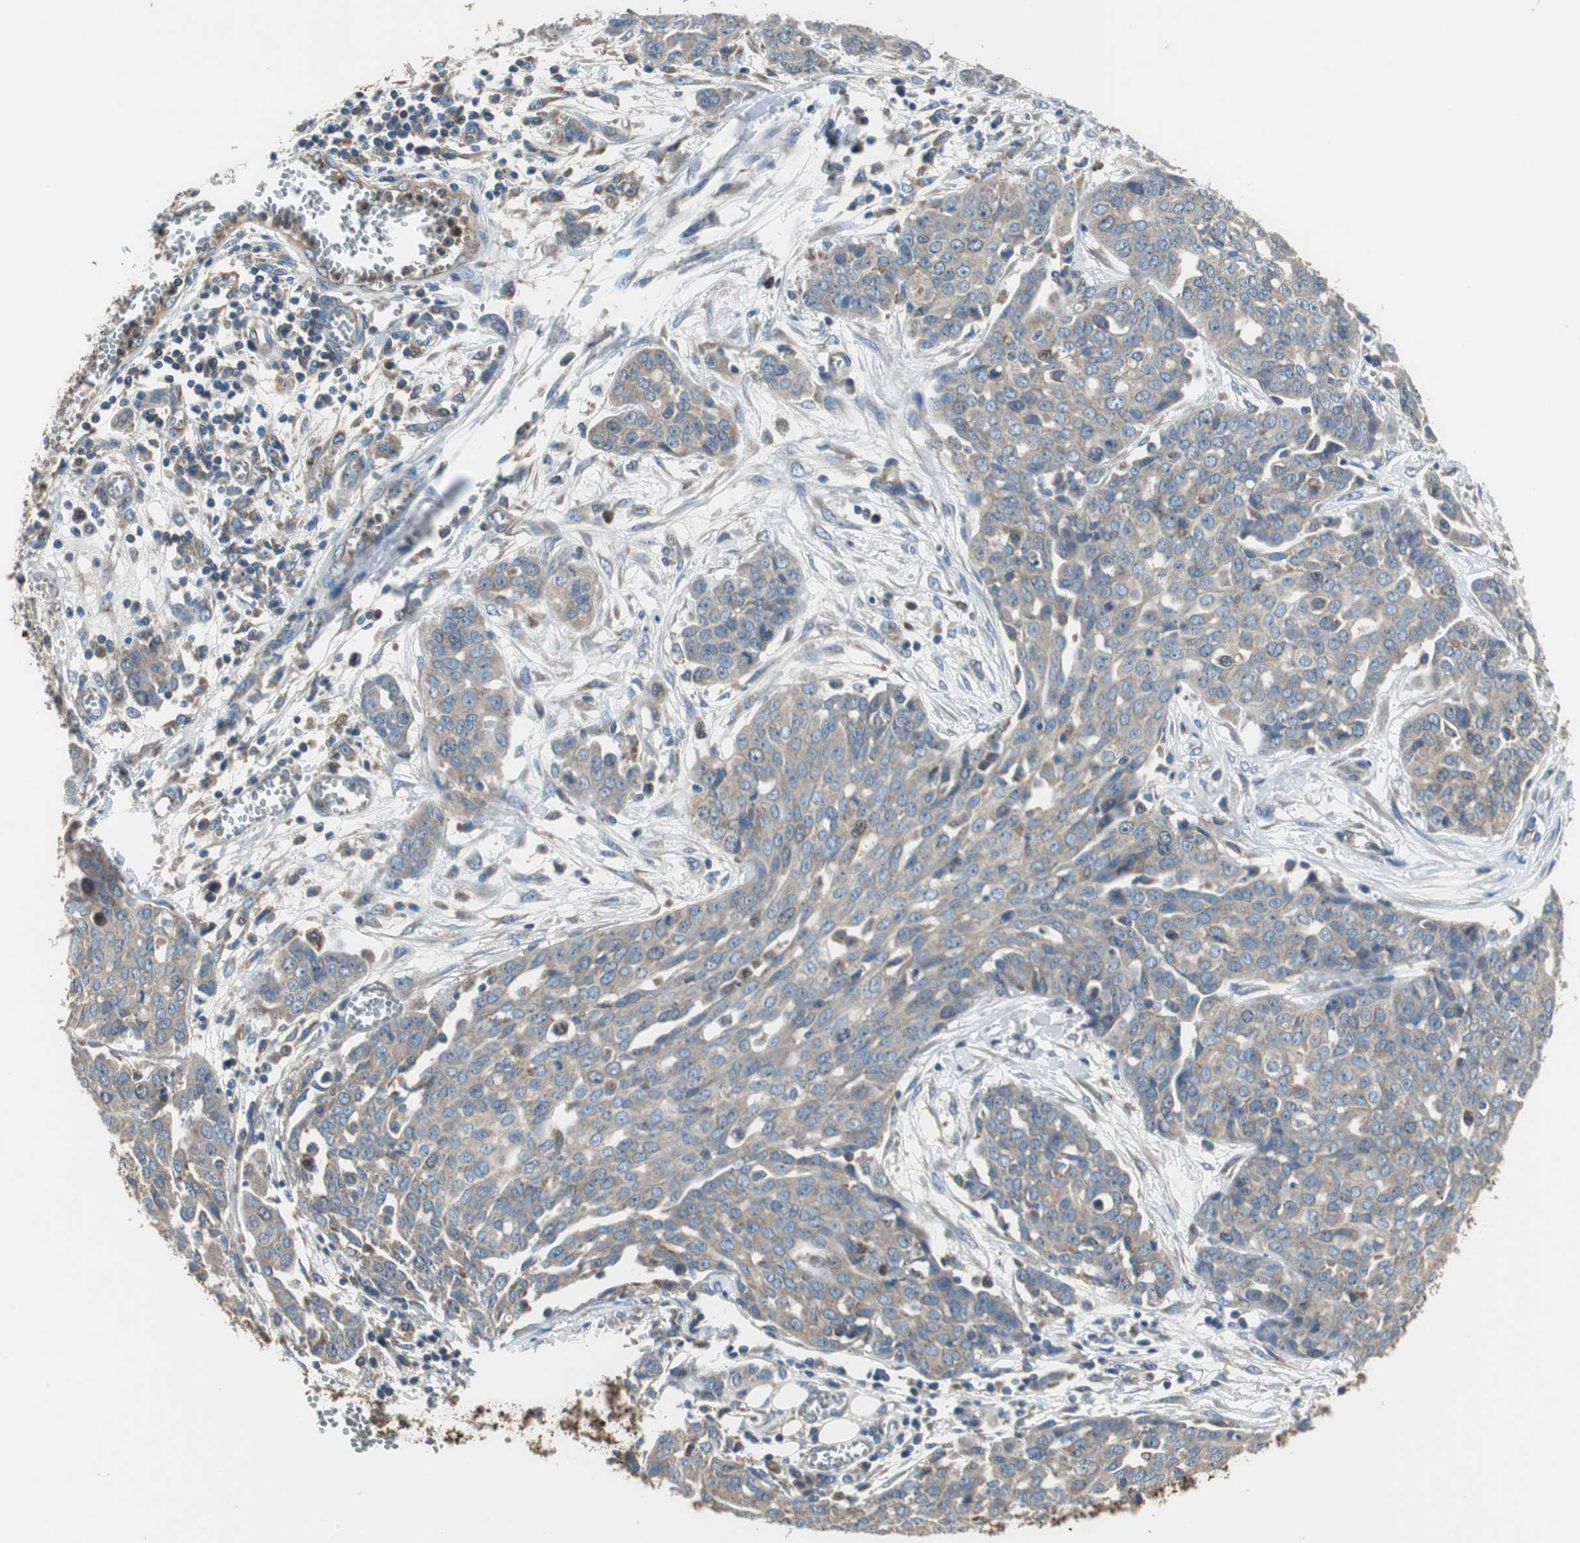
{"staining": {"intensity": "moderate", "quantity": ">75%", "location": "cytoplasmic/membranous"}, "tissue": "ovarian cancer", "cell_type": "Tumor cells", "image_type": "cancer", "snomed": [{"axis": "morphology", "description": "Cystadenocarcinoma, serous, NOS"}, {"axis": "topography", "description": "Soft tissue"}, {"axis": "topography", "description": "Ovary"}], "caption": "Approximately >75% of tumor cells in human ovarian serous cystadenocarcinoma display moderate cytoplasmic/membranous protein positivity as visualized by brown immunohistochemical staining.", "gene": "PI4KB", "patient": {"sex": "female", "age": 57}}